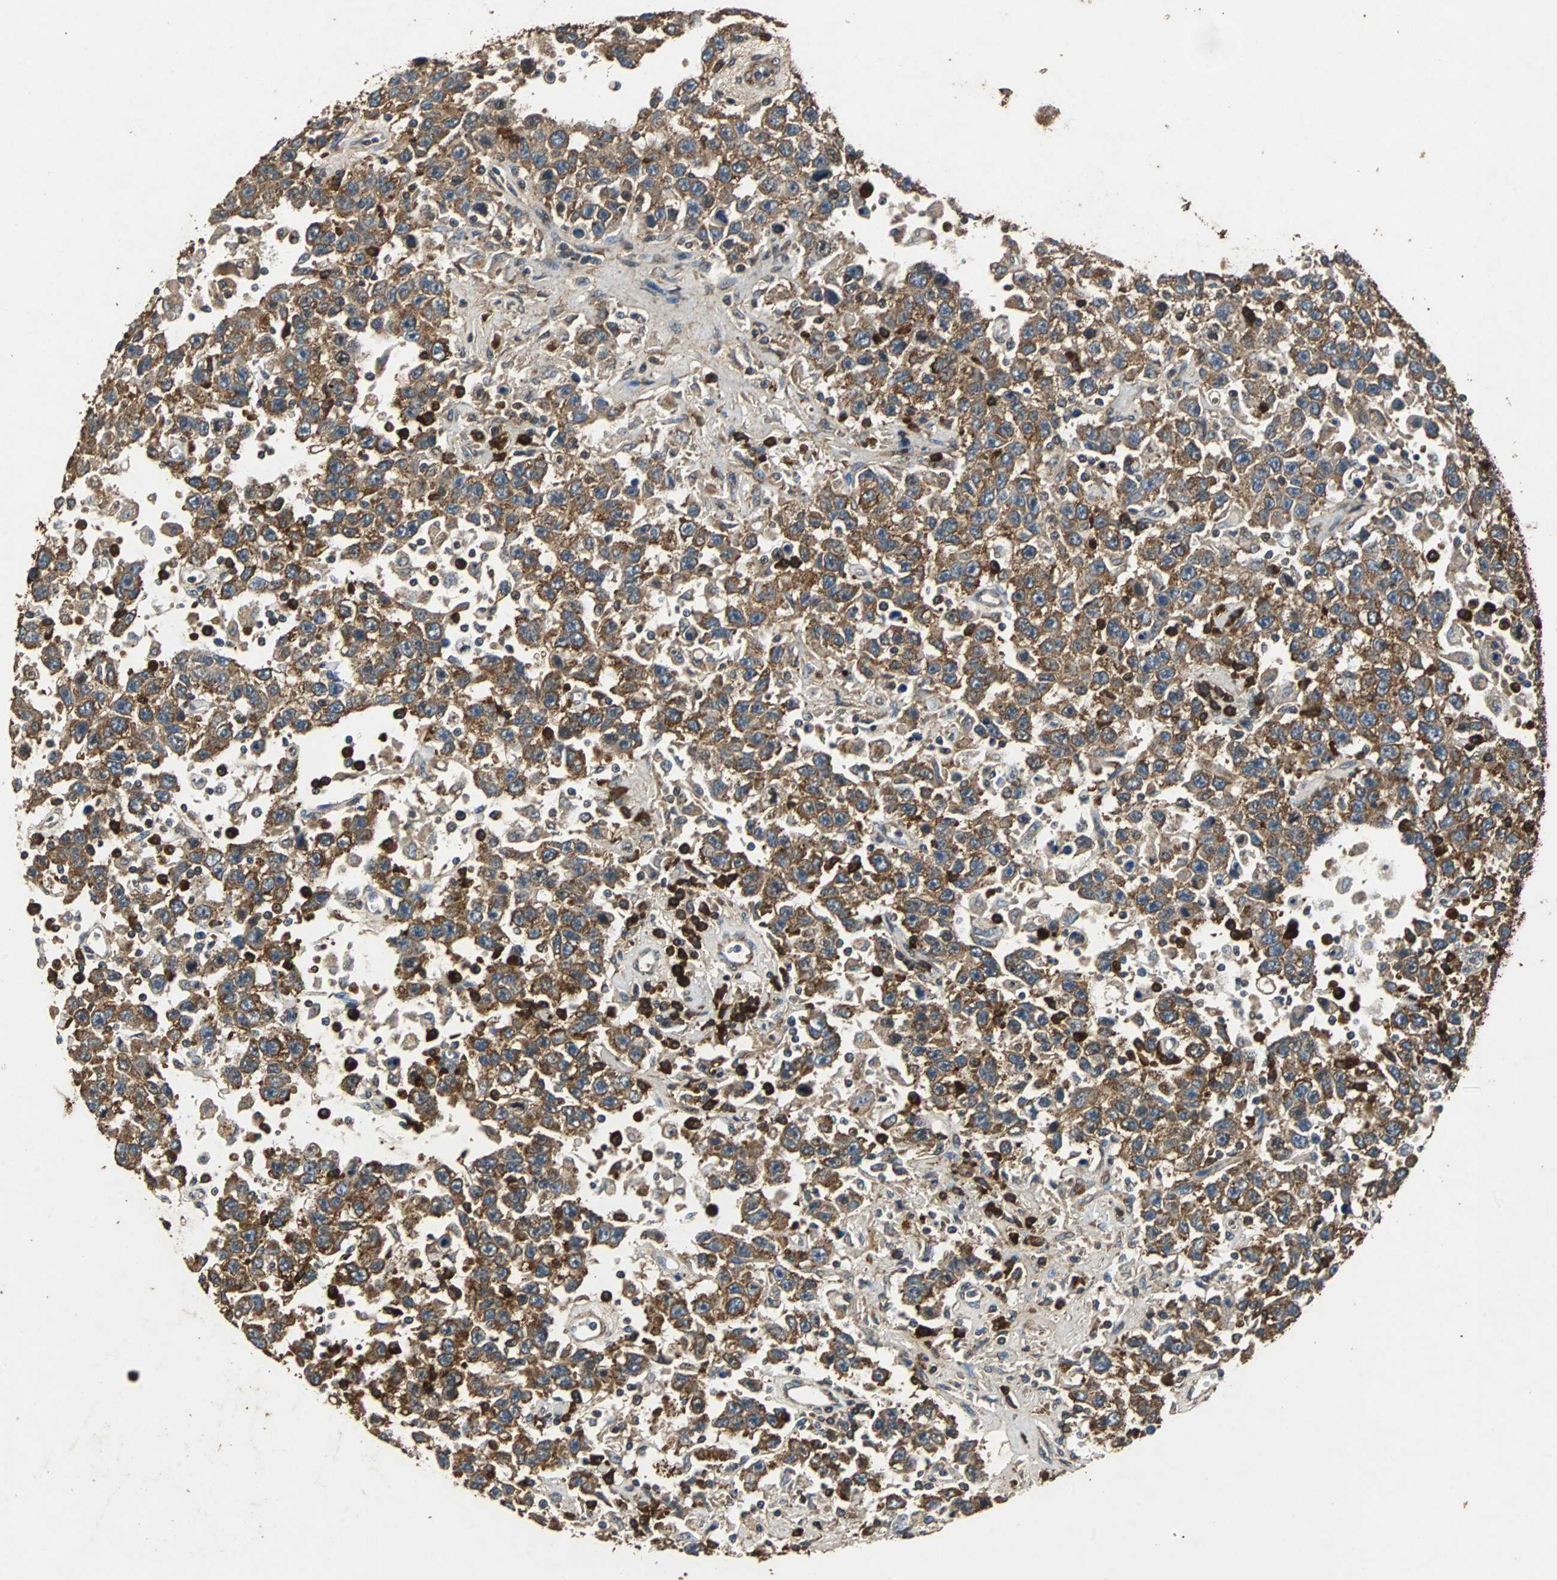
{"staining": {"intensity": "strong", "quantity": ">75%", "location": "cytoplasmic/membranous"}, "tissue": "testis cancer", "cell_type": "Tumor cells", "image_type": "cancer", "snomed": [{"axis": "morphology", "description": "Seminoma, NOS"}, {"axis": "topography", "description": "Testis"}], "caption": "DAB immunohistochemical staining of human testis cancer (seminoma) reveals strong cytoplasmic/membranous protein positivity in about >75% of tumor cells.", "gene": "NAA10", "patient": {"sex": "male", "age": 41}}